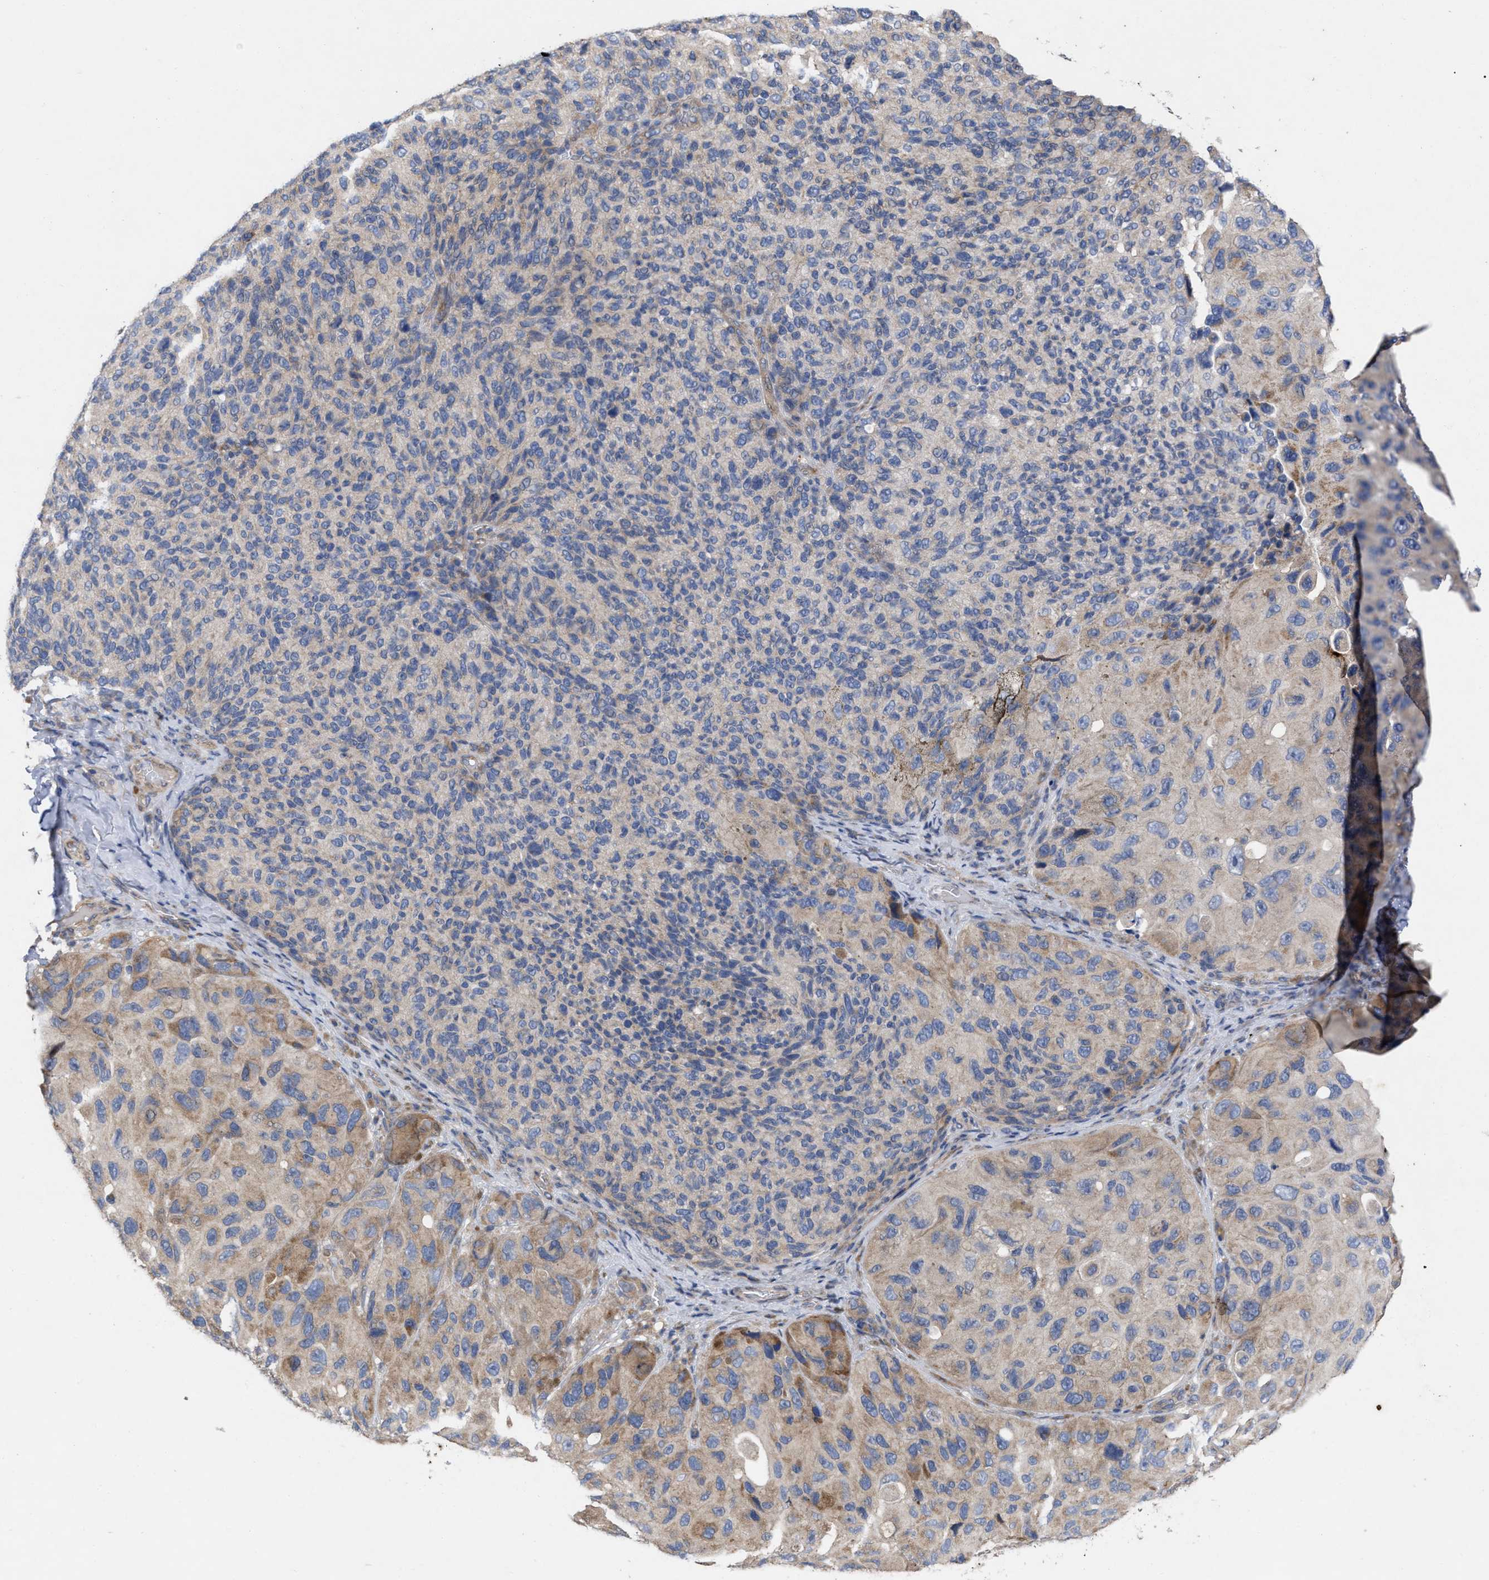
{"staining": {"intensity": "moderate", "quantity": "<25%", "location": "cytoplasmic/membranous"}, "tissue": "melanoma", "cell_type": "Tumor cells", "image_type": "cancer", "snomed": [{"axis": "morphology", "description": "Malignant melanoma, NOS"}, {"axis": "topography", "description": "Skin"}], "caption": "Immunohistochemical staining of human melanoma shows moderate cytoplasmic/membranous protein staining in about <25% of tumor cells. The protein is stained brown, and the nuclei are stained in blue (DAB (3,3'-diaminobenzidine) IHC with brightfield microscopy, high magnification).", "gene": "VIP", "patient": {"sex": "female", "age": 73}}